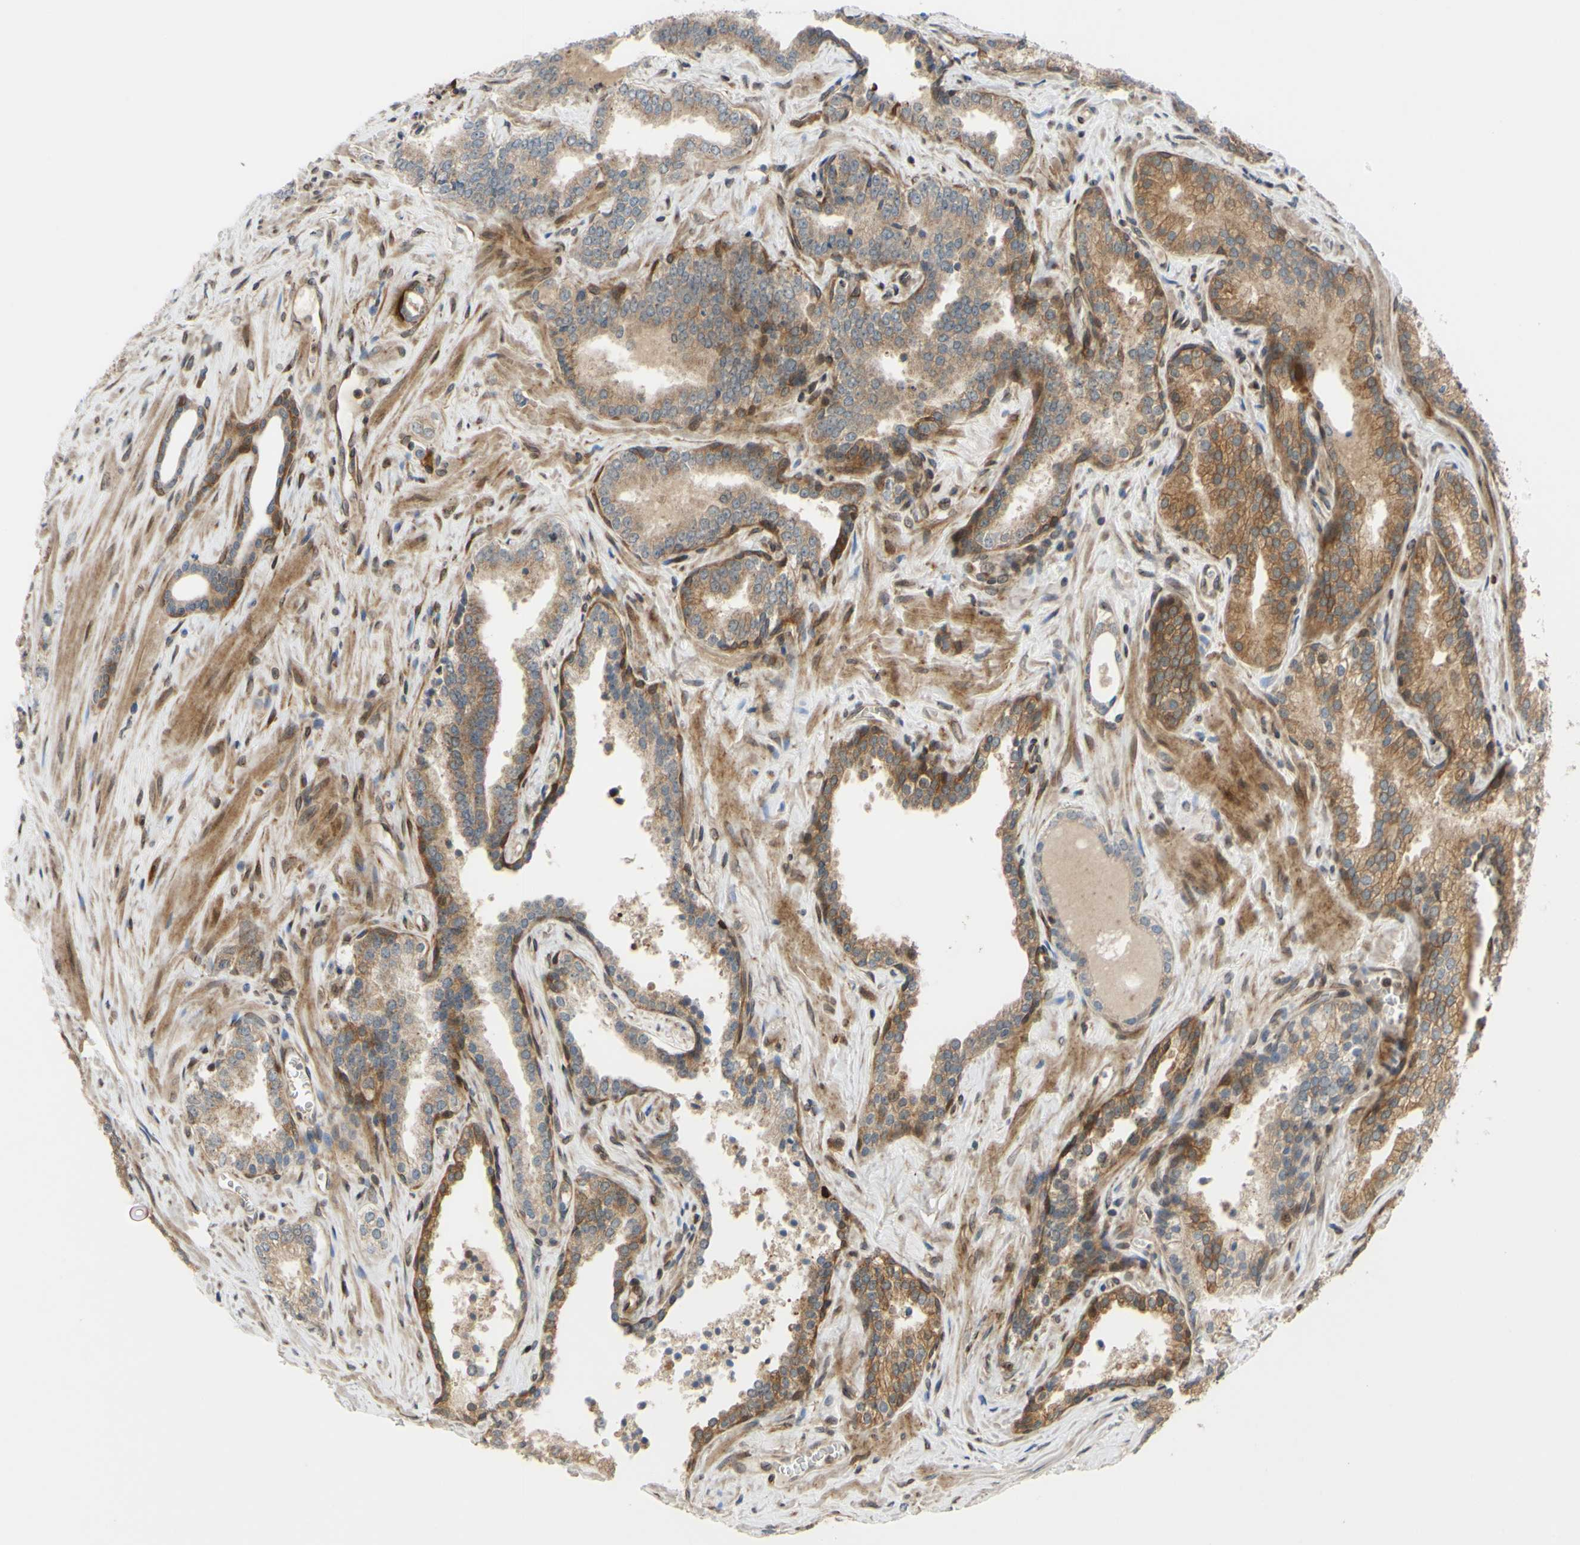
{"staining": {"intensity": "moderate", "quantity": ">75%", "location": "cytoplasmic/membranous"}, "tissue": "prostate cancer", "cell_type": "Tumor cells", "image_type": "cancer", "snomed": [{"axis": "morphology", "description": "Adenocarcinoma, Low grade"}, {"axis": "topography", "description": "Prostate"}], "caption": "Immunohistochemistry histopathology image of neoplastic tissue: prostate cancer (low-grade adenocarcinoma) stained using immunohistochemistry exhibits medium levels of moderate protein expression localized specifically in the cytoplasmic/membranous of tumor cells, appearing as a cytoplasmic/membranous brown color.", "gene": "PRAF2", "patient": {"sex": "male", "age": 60}}